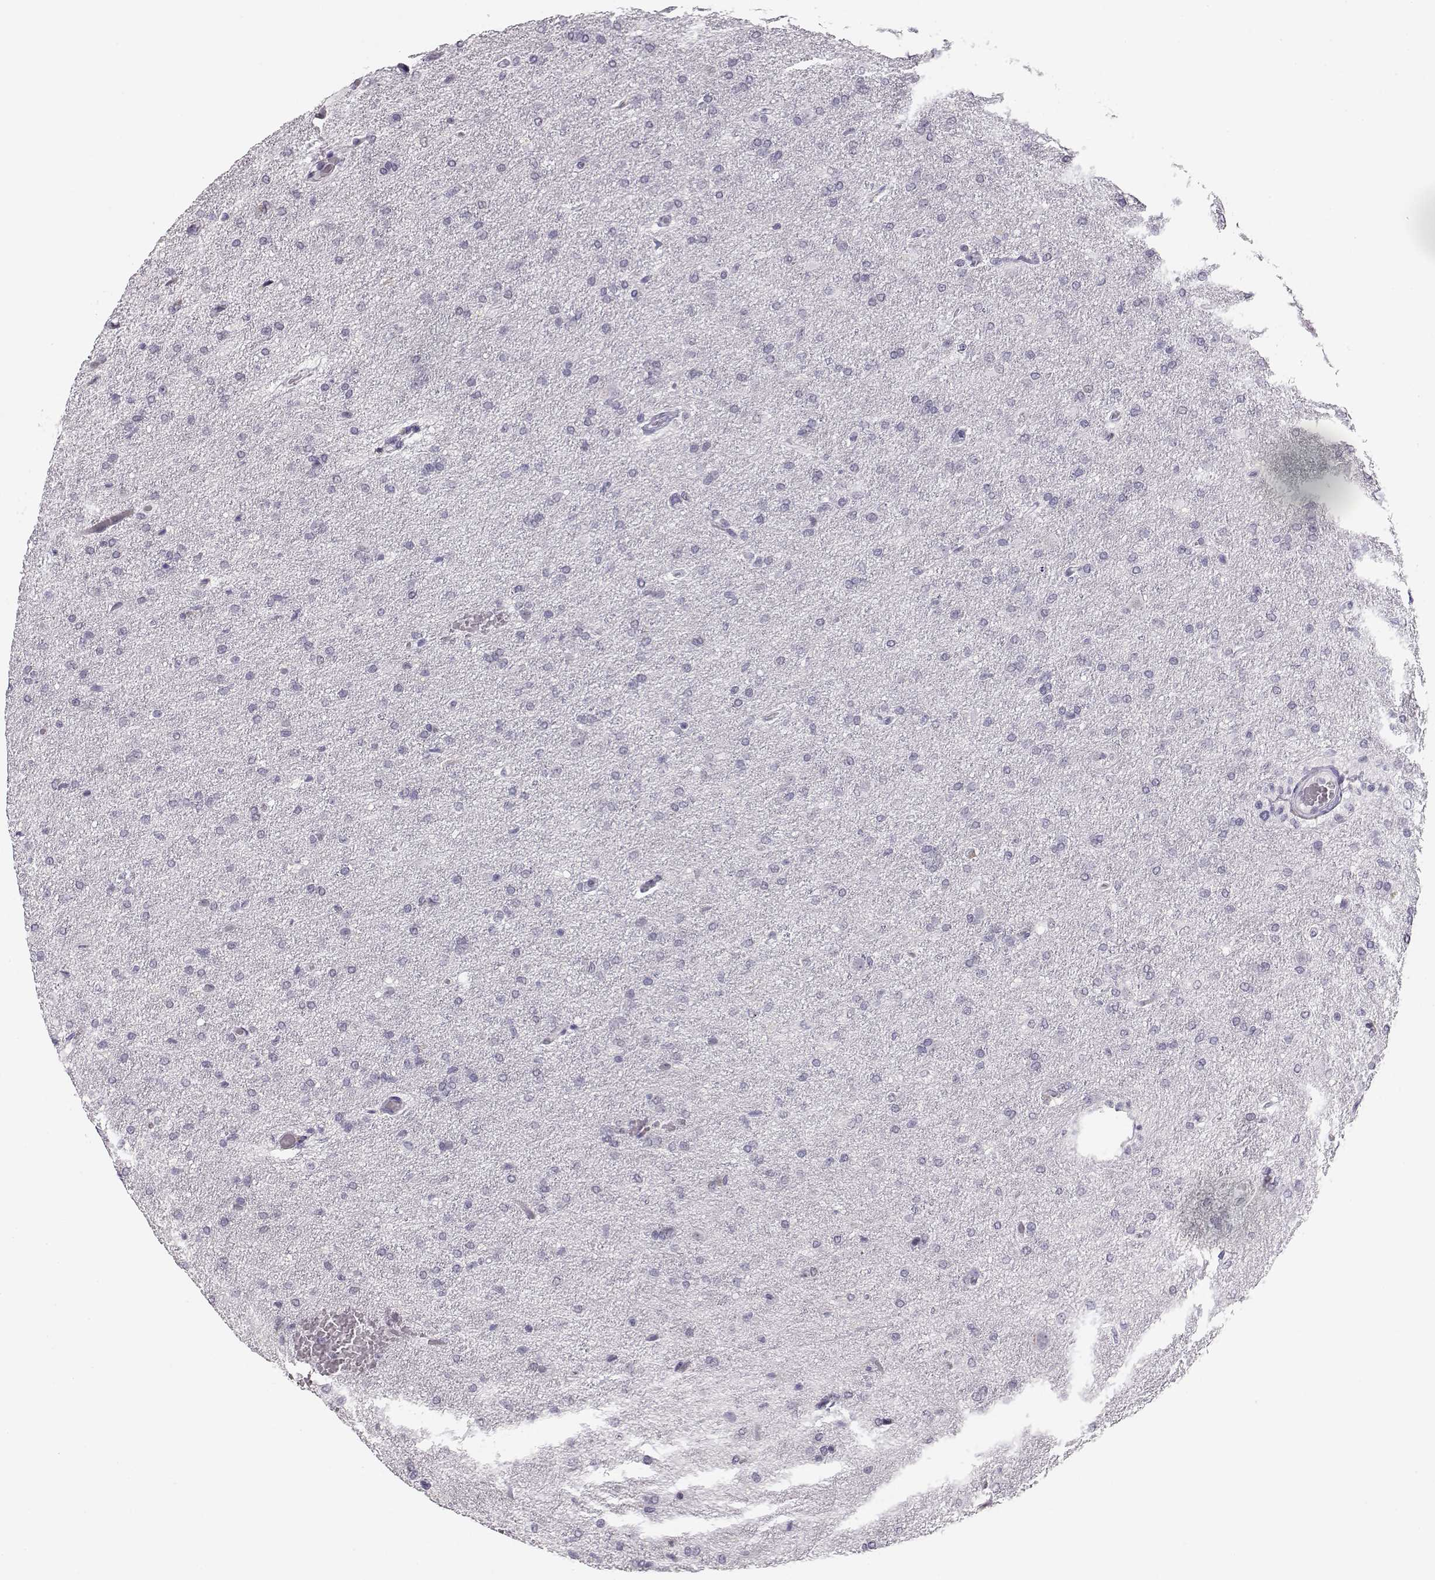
{"staining": {"intensity": "negative", "quantity": "none", "location": "none"}, "tissue": "glioma", "cell_type": "Tumor cells", "image_type": "cancer", "snomed": [{"axis": "morphology", "description": "Glioma, malignant, High grade"}, {"axis": "topography", "description": "Brain"}], "caption": "Glioma was stained to show a protein in brown. There is no significant positivity in tumor cells. (Immunohistochemistry, brightfield microscopy, high magnification).", "gene": "IMPG1", "patient": {"sex": "male", "age": 68}}